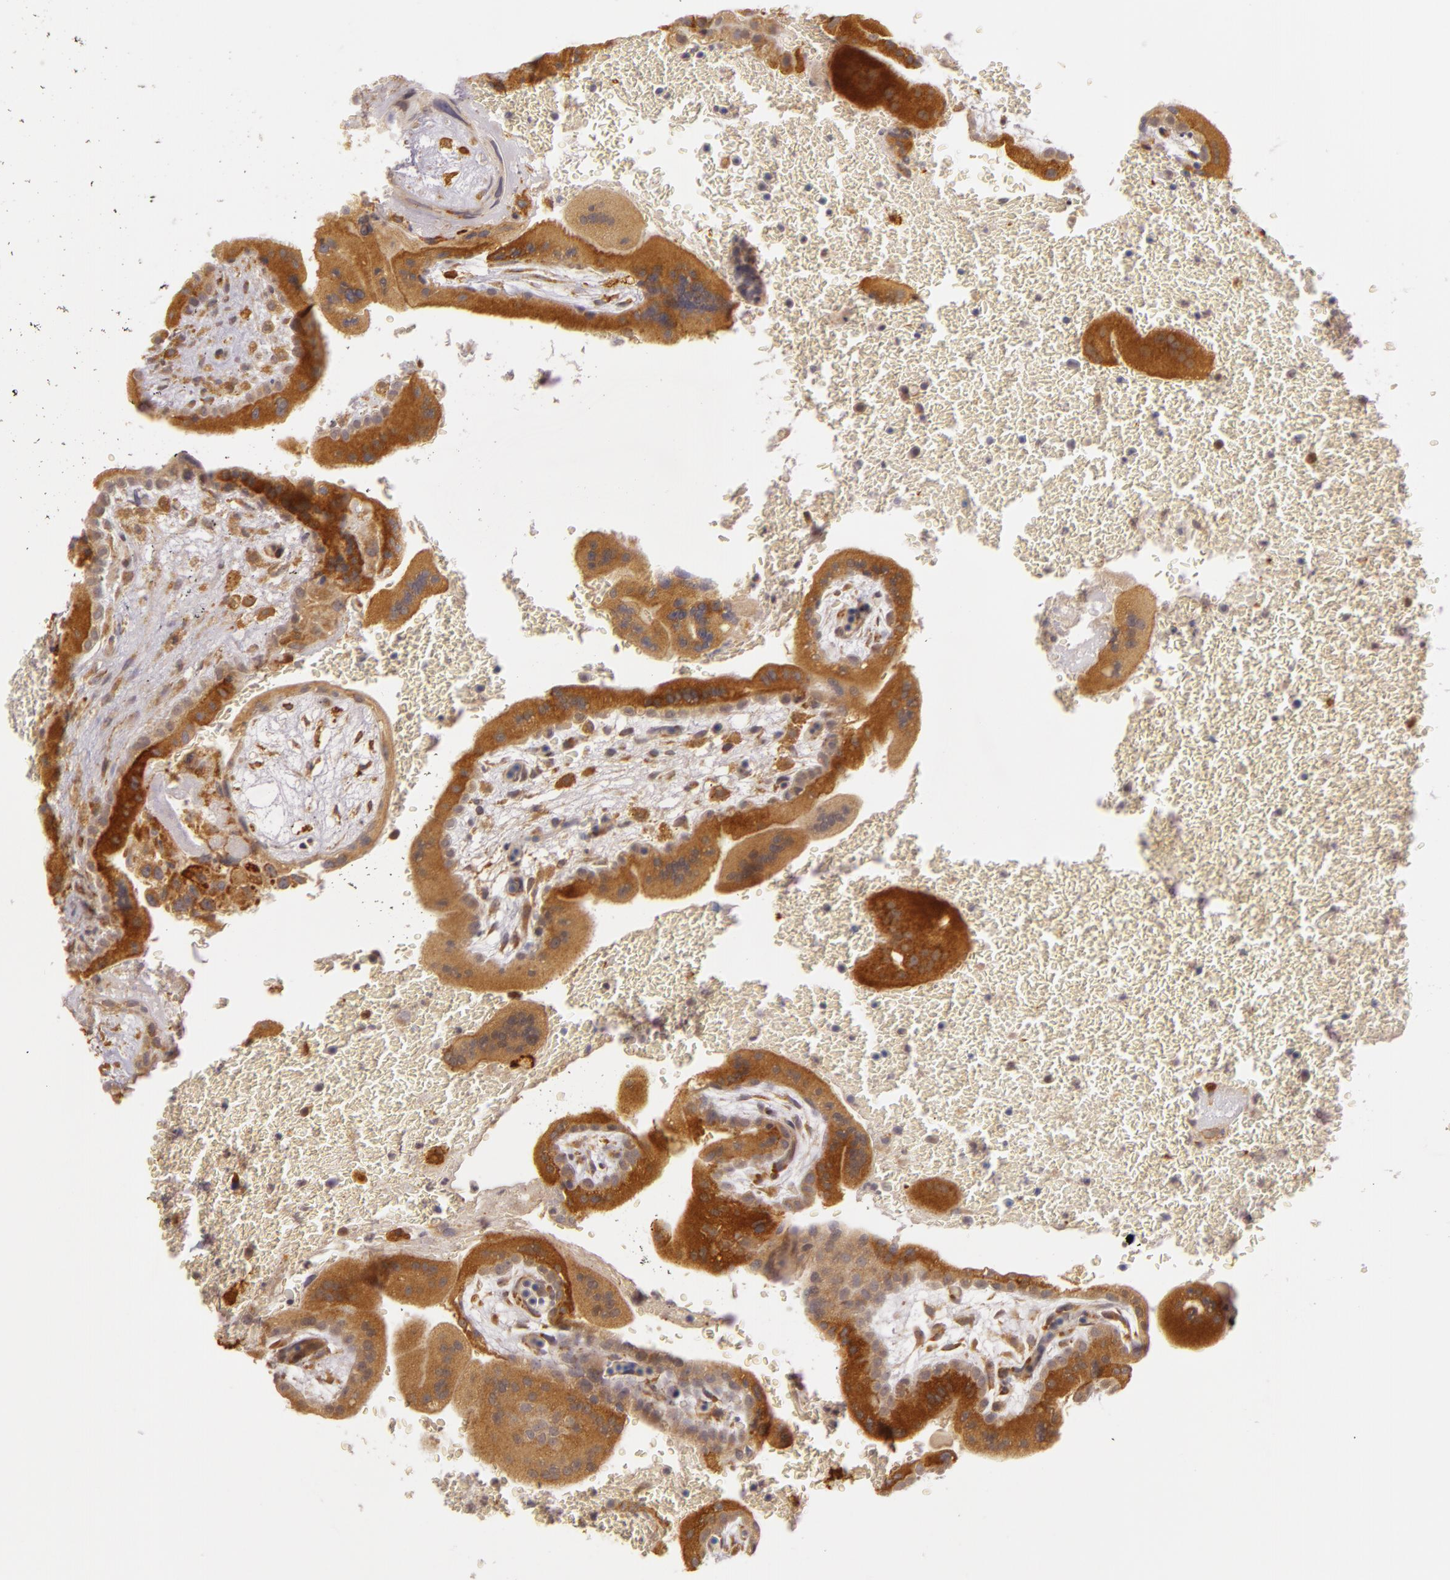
{"staining": {"intensity": "moderate", "quantity": ">75%", "location": "cytoplasmic/membranous"}, "tissue": "placenta", "cell_type": "Trophoblastic cells", "image_type": "normal", "snomed": [{"axis": "morphology", "description": "Normal tissue, NOS"}, {"axis": "topography", "description": "Placenta"}], "caption": "Immunohistochemistry (IHC) micrograph of unremarkable placenta stained for a protein (brown), which demonstrates medium levels of moderate cytoplasmic/membranous positivity in about >75% of trophoblastic cells.", "gene": "PPP1R3F", "patient": {"sex": "female", "age": 35}}